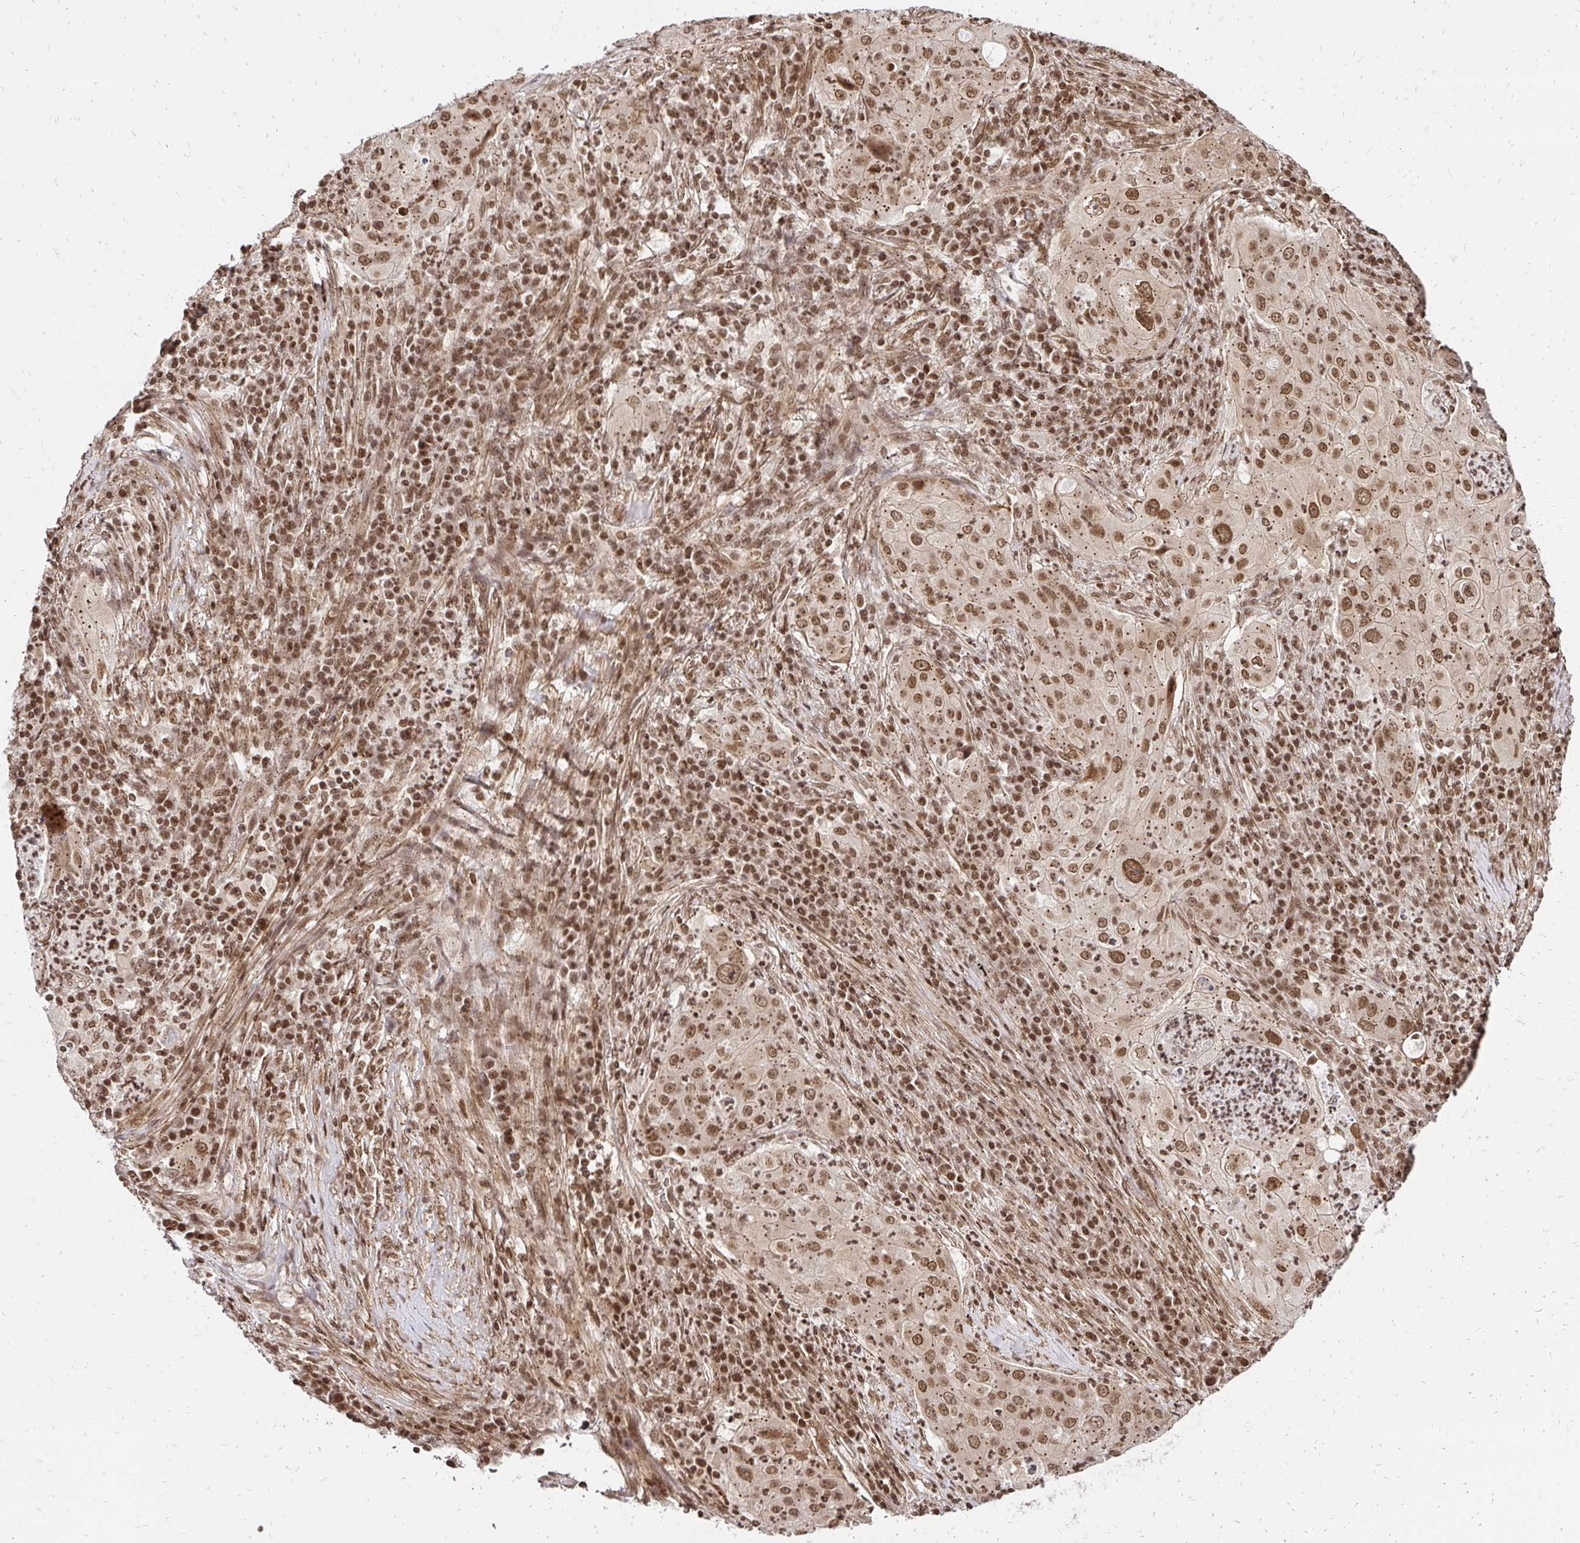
{"staining": {"intensity": "moderate", "quantity": ">75%", "location": "cytoplasmic/membranous,nuclear"}, "tissue": "lung cancer", "cell_type": "Tumor cells", "image_type": "cancer", "snomed": [{"axis": "morphology", "description": "Squamous cell carcinoma, NOS"}, {"axis": "topography", "description": "Lung"}], "caption": "Brown immunohistochemical staining in lung cancer exhibits moderate cytoplasmic/membranous and nuclear positivity in approximately >75% of tumor cells. The staining is performed using DAB brown chromogen to label protein expression. The nuclei are counter-stained blue using hematoxylin.", "gene": "GLYR1", "patient": {"sex": "female", "age": 59}}